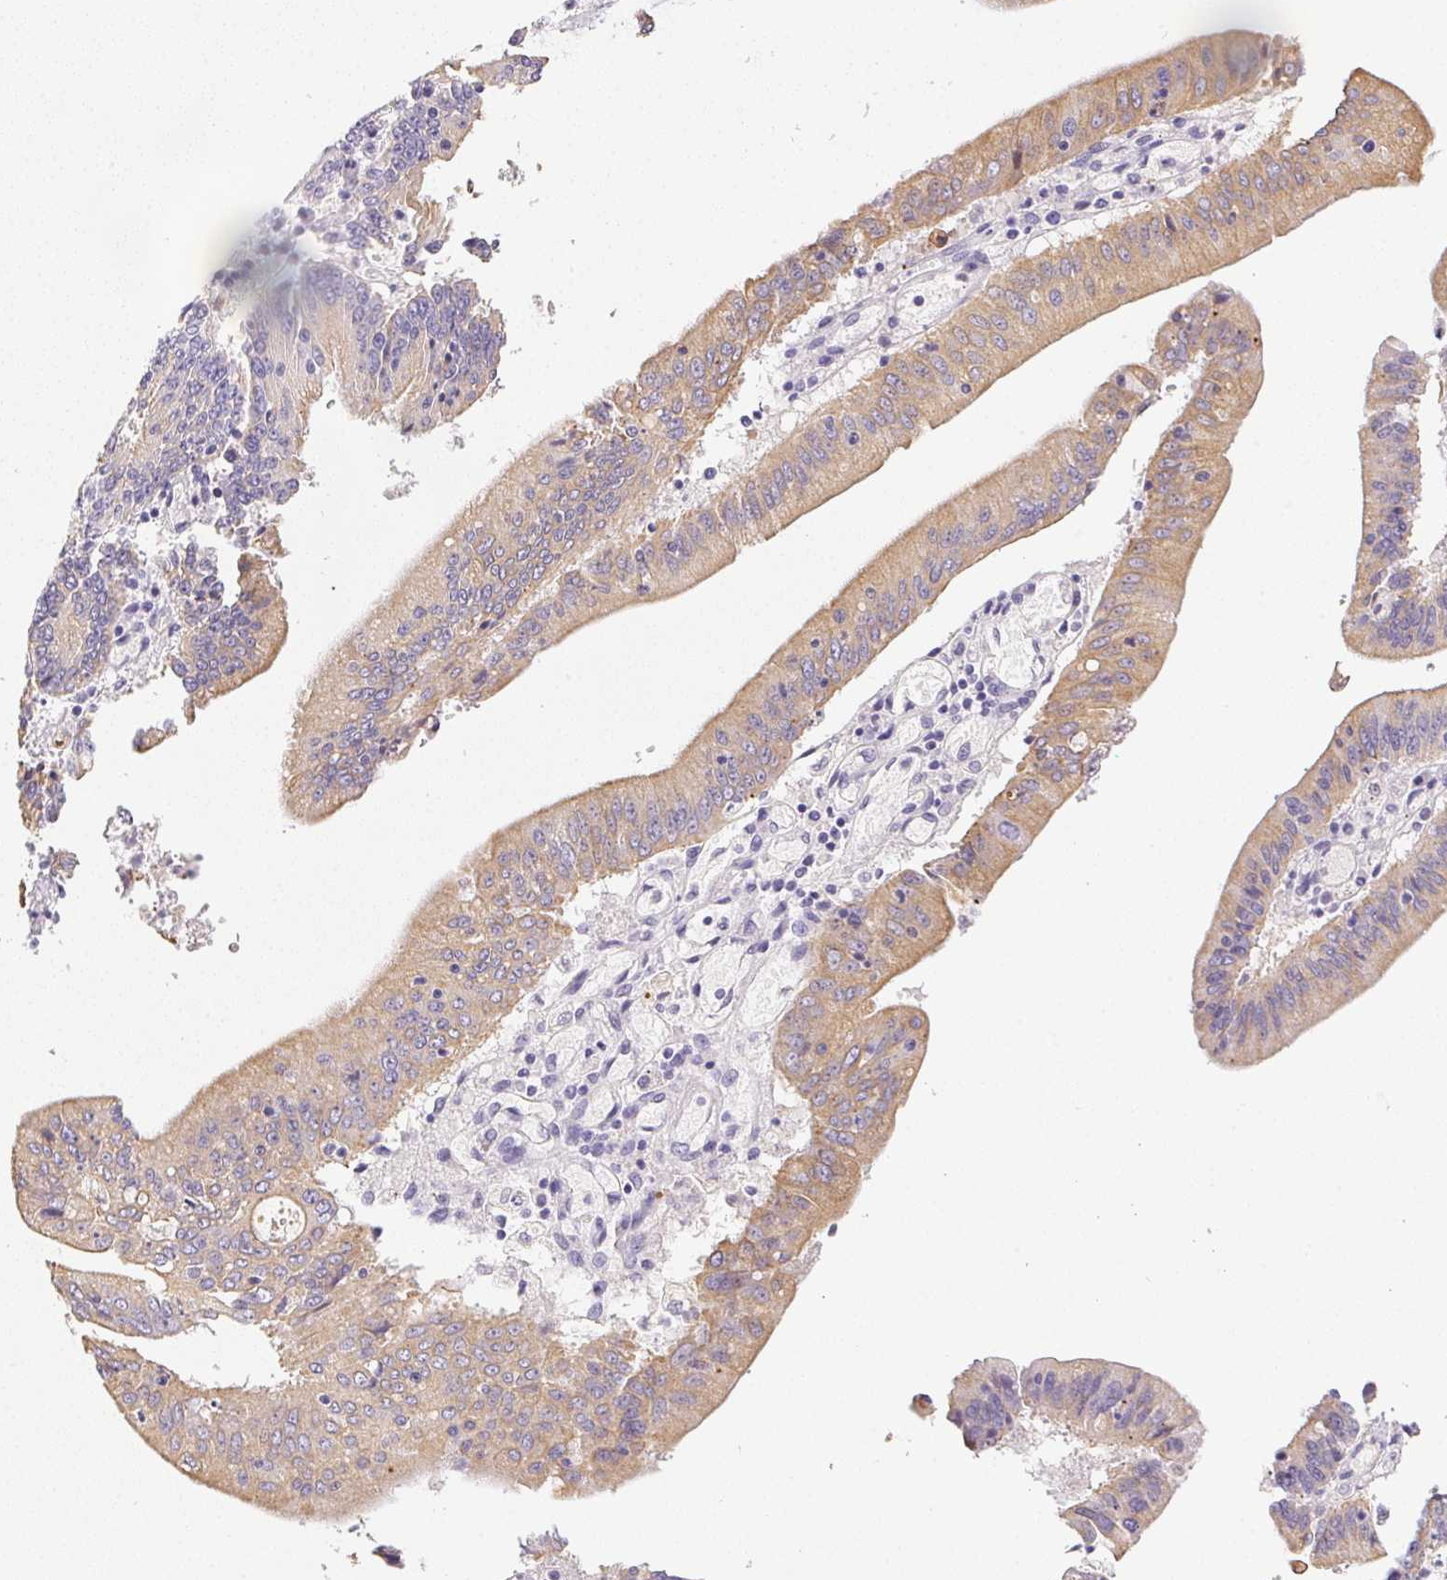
{"staining": {"intensity": "weak", "quantity": "25%-75%", "location": "cytoplasmic/membranous"}, "tissue": "stomach cancer", "cell_type": "Tumor cells", "image_type": "cancer", "snomed": [{"axis": "morphology", "description": "Adenocarcinoma, NOS"}, {"axis": "topography", "description": "Stomach, upper"}], "caption": "High-power microscopy captured an IHC photomicrograph of adenocarcinoma (stomach), revealing weak cytoplasmic/membranous expression in approximately 25%-75% of tumor cells. The protein is stained brown, and the nuclei are stained in blue (DAB IHC with brightfield microscopy, high magnification).", "gene": "SLC17A7", "patient": {"sex": "male", "age": 68}}